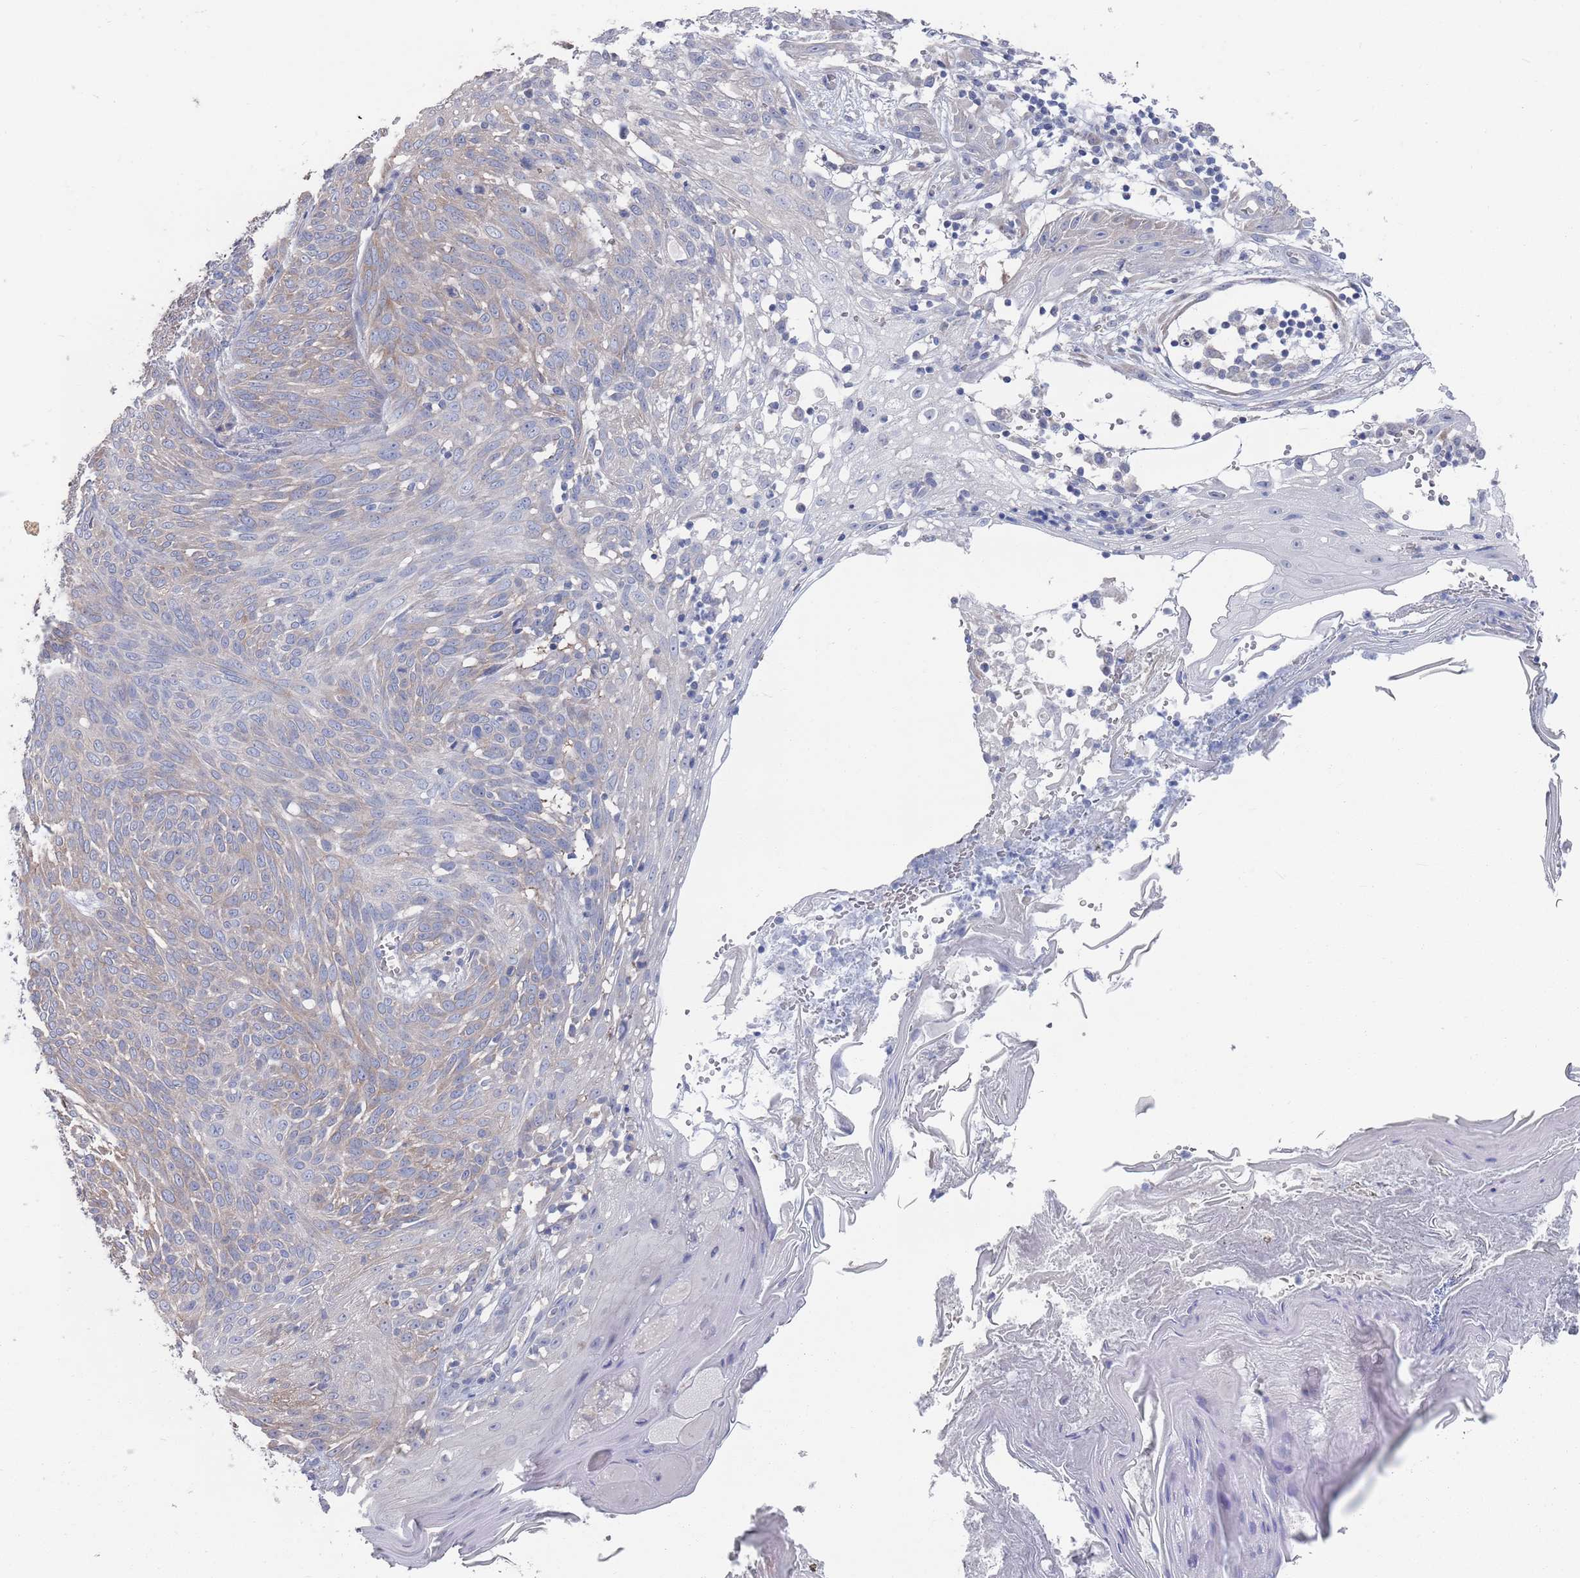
{"staining": {"intensity": "weak", "quantity": "25%-75%", "location": "cytoplasmic/membranous"}, "tissue": "skin cancer", "cell_type": "Tumor cells", "image_type": "cancer", "snomed": [{"axis": "morphology", "description": "Basal cell carcinoma"}, {"axis": "topography", "description": "Skin"}], "caption": "A photomicrograph of skin cancer stained for a protein exhibits weak cytoplasmic/membranous brown staining in tumor cells.", "gene": "TMCO3", "patient": {"sex": "female", "age": 86}}